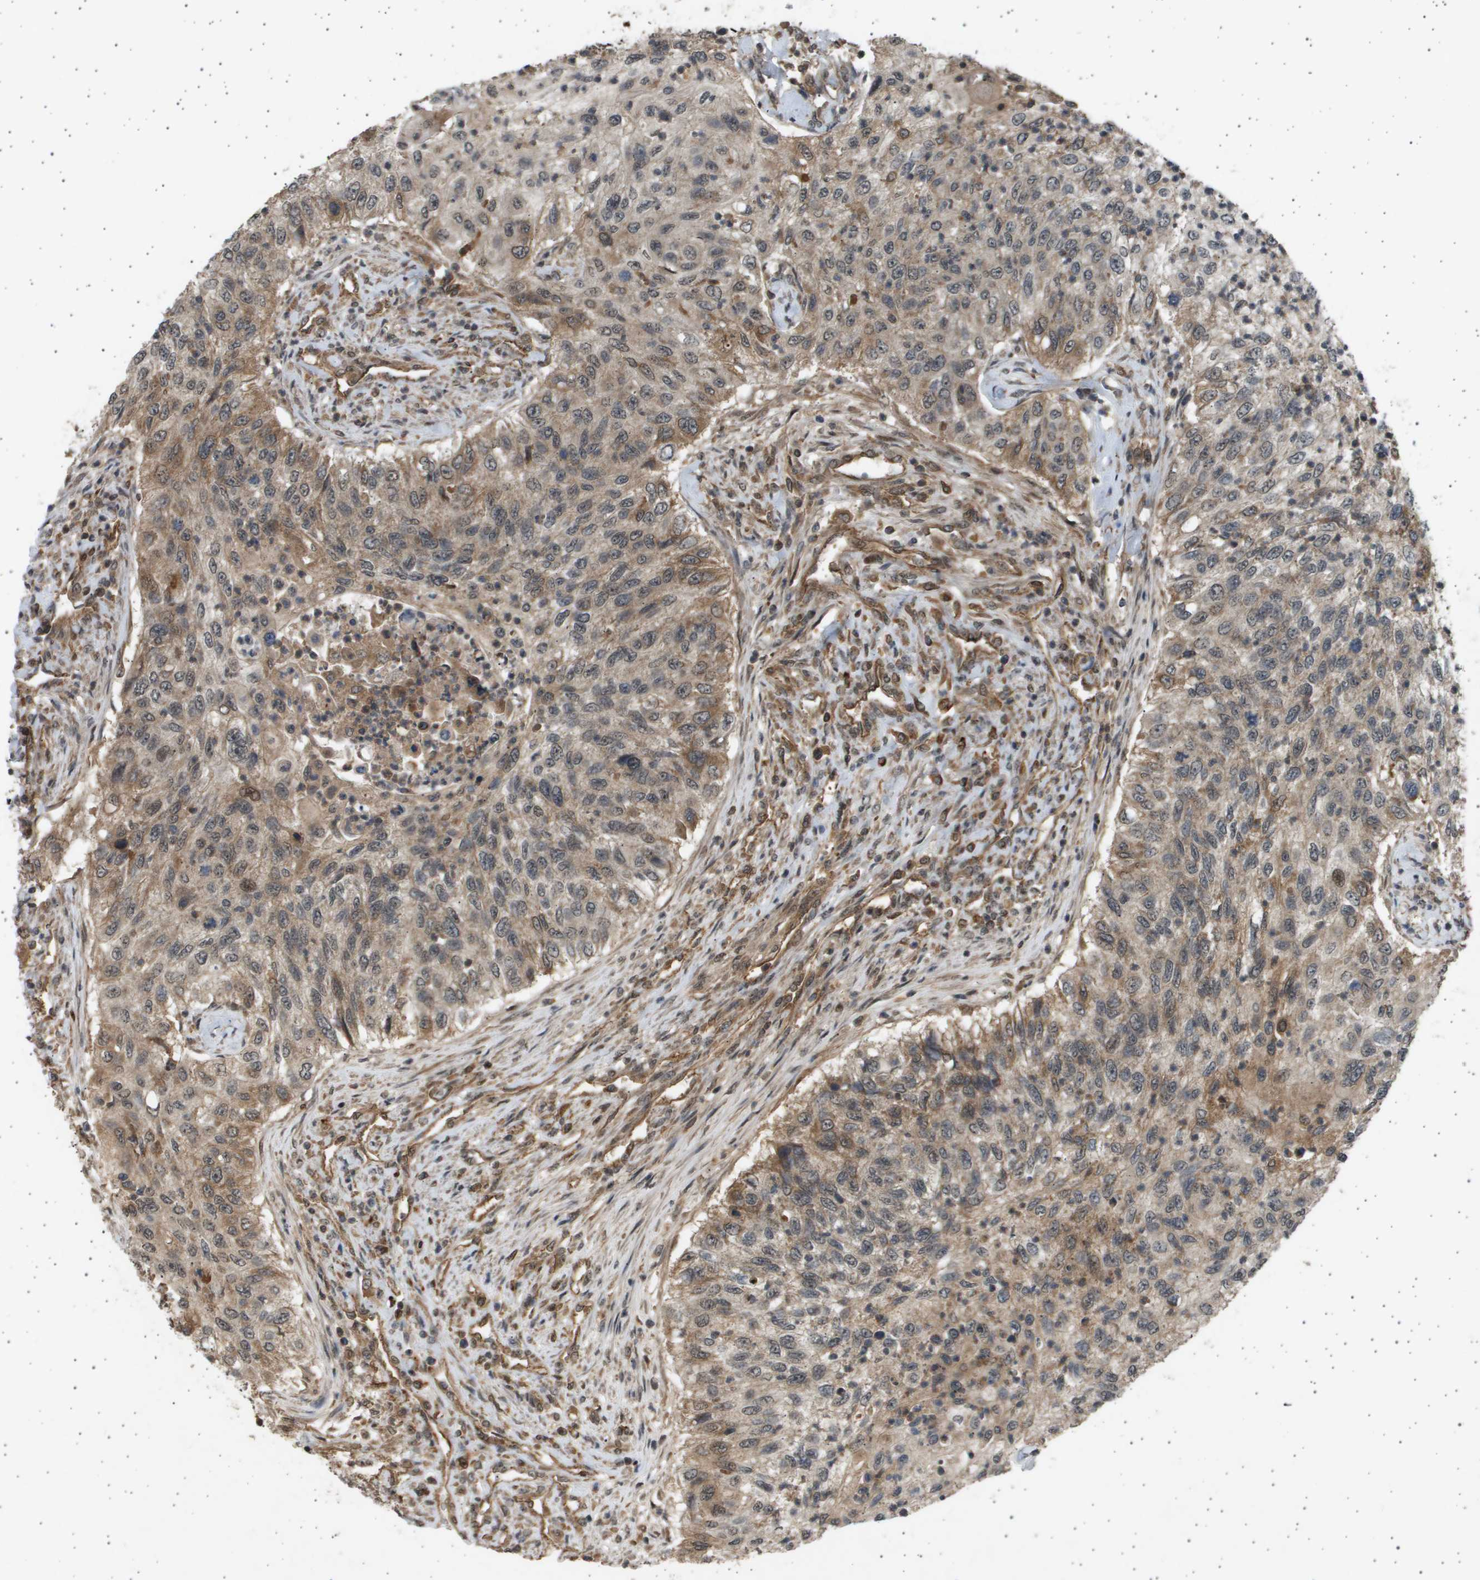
{"staining": {"intensity": "moderate", "quantity": ">75%", "location": "cytoplasmic/membranous,nuclear"}, "tissue": "urothelial cancer", "cell_type": "Tumor cells", "image_type": "cancer", "snomed": [{"axis": "morphology", "description": "Urothelial carcinoma, High grade"}, {"axis": "topography", "description": "Urinary bladder"}], "caption": "A brown stain labels moderate cytoplasmic/membranous and nuclear positivity of a protein in human urothelial cancer tumor cells.", "gene": "TNRC6A", "patient": {"sex": "female", "age": 60}}